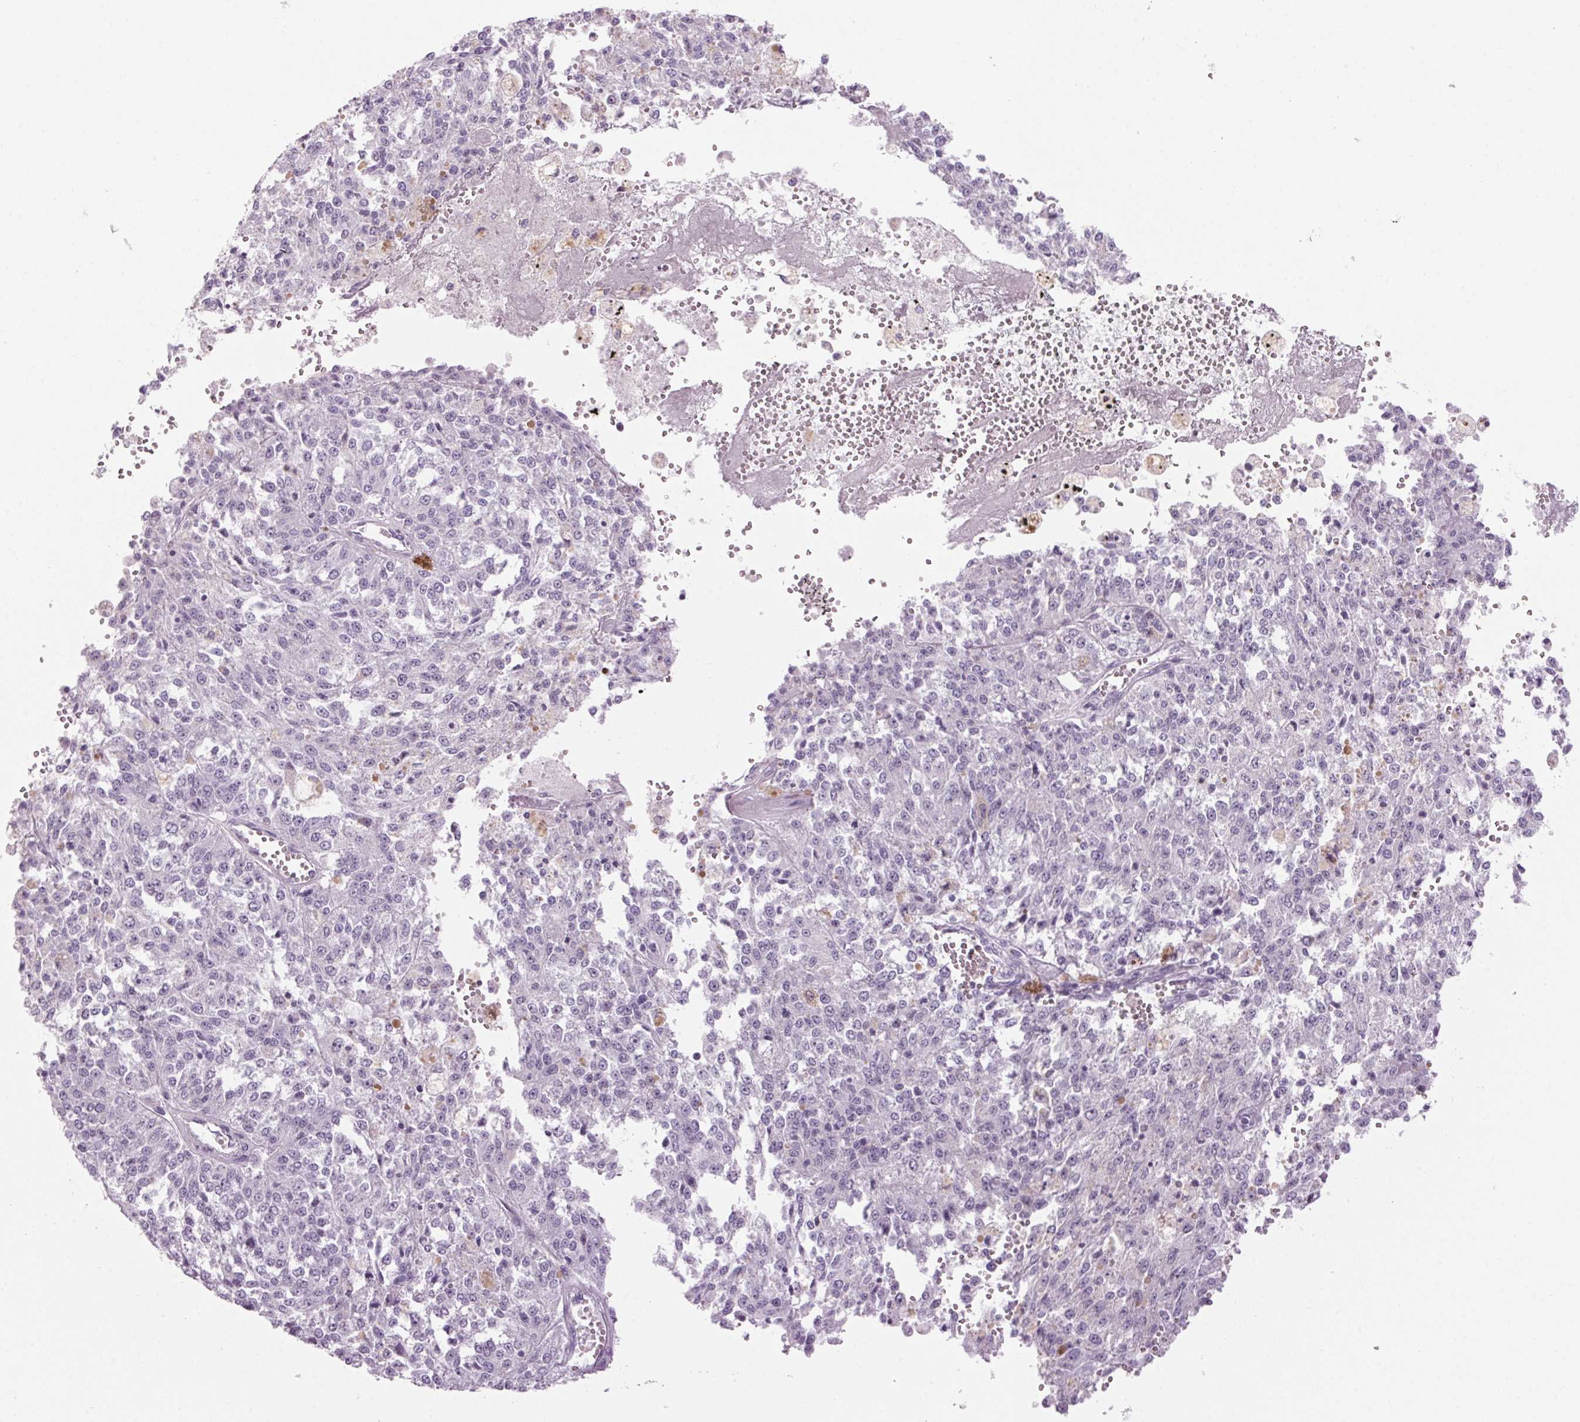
{"staining": {"intensity": "negative", "quantity": "none", "location": "none"}, "tissue": "melanoma", "cell_type": "Tumor cells", "image_type": "cancer", "snomed": [{"axis": "morphology", "description": "Malignant melanoma, Metastatic site"}, {"axis": "topography", "description": "Lymph node"}], "caption": "High power microscopy micrograph of an IHC histopathology image of malignant melanoma (metastatic site), revealing no significant expression in tumor cells.", "gene": "PPP1R1A", "patient": {"sex": "female", "age": 64}}